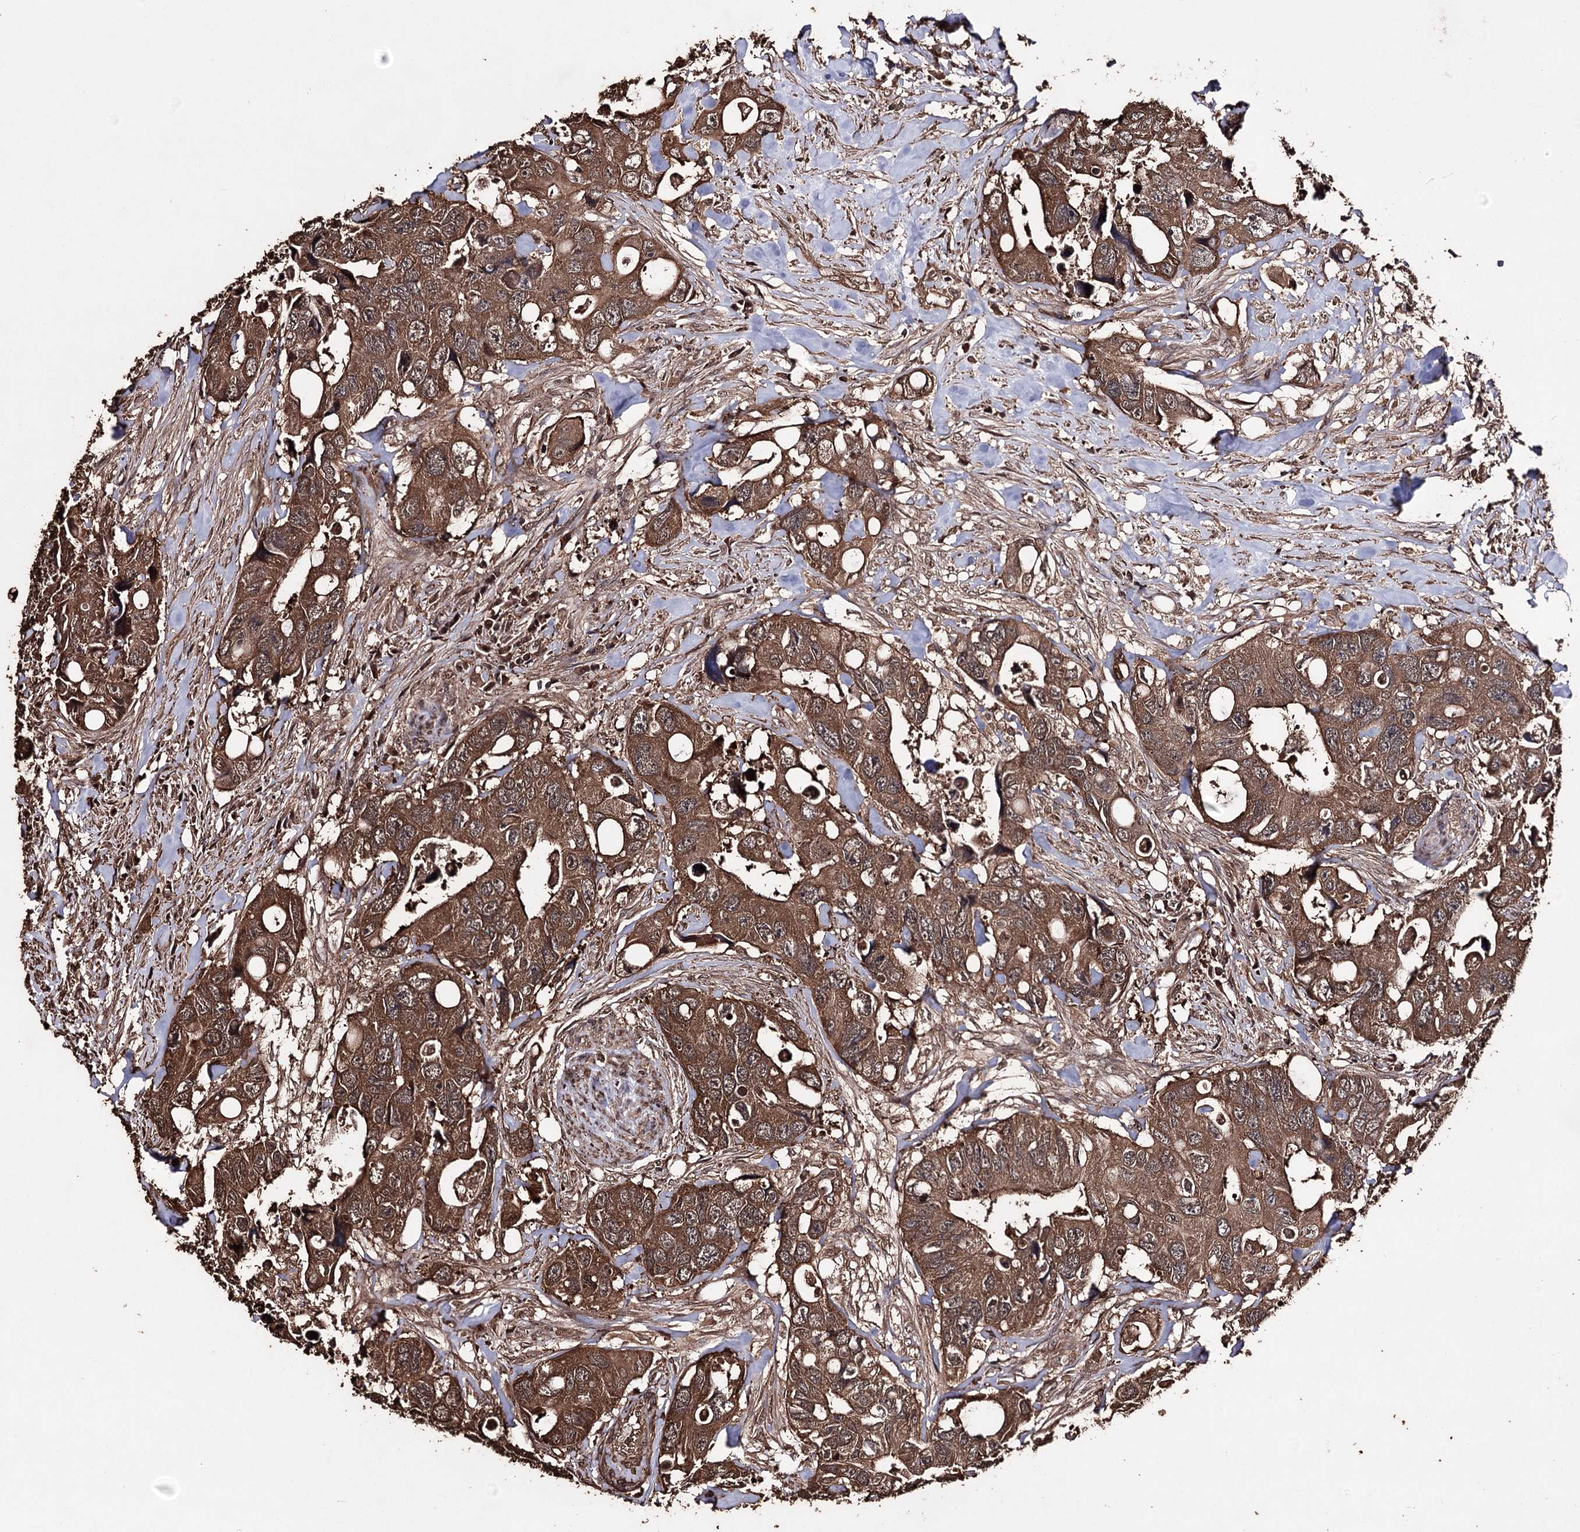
{"staining": {"intensity": "moderate", "quantity": ">75%", "location": "cytoplasmic/membranous"}, "tissue": "colorectal cancer", "cell_type": "Tumor cells", "image_type": "cancer", "snomed": [{"axis": "morphology", "description": "Adenocarcinoma, NOS"}, {"axis": "topography", "description": "Rectum"}], "caption": "Immunohistochemistry (IHC) photomicrograph of neoplastic tissue: colorectal cancer stained using IHC exhibits medium levels of moderate protein expression localized specifically in the cytoplasmic/membranous of tumor cells, appearing as a cytoplasmic/membranous brown color.", "gene": "ZNF662", "patient": {"sex": "male", "age": 57}}